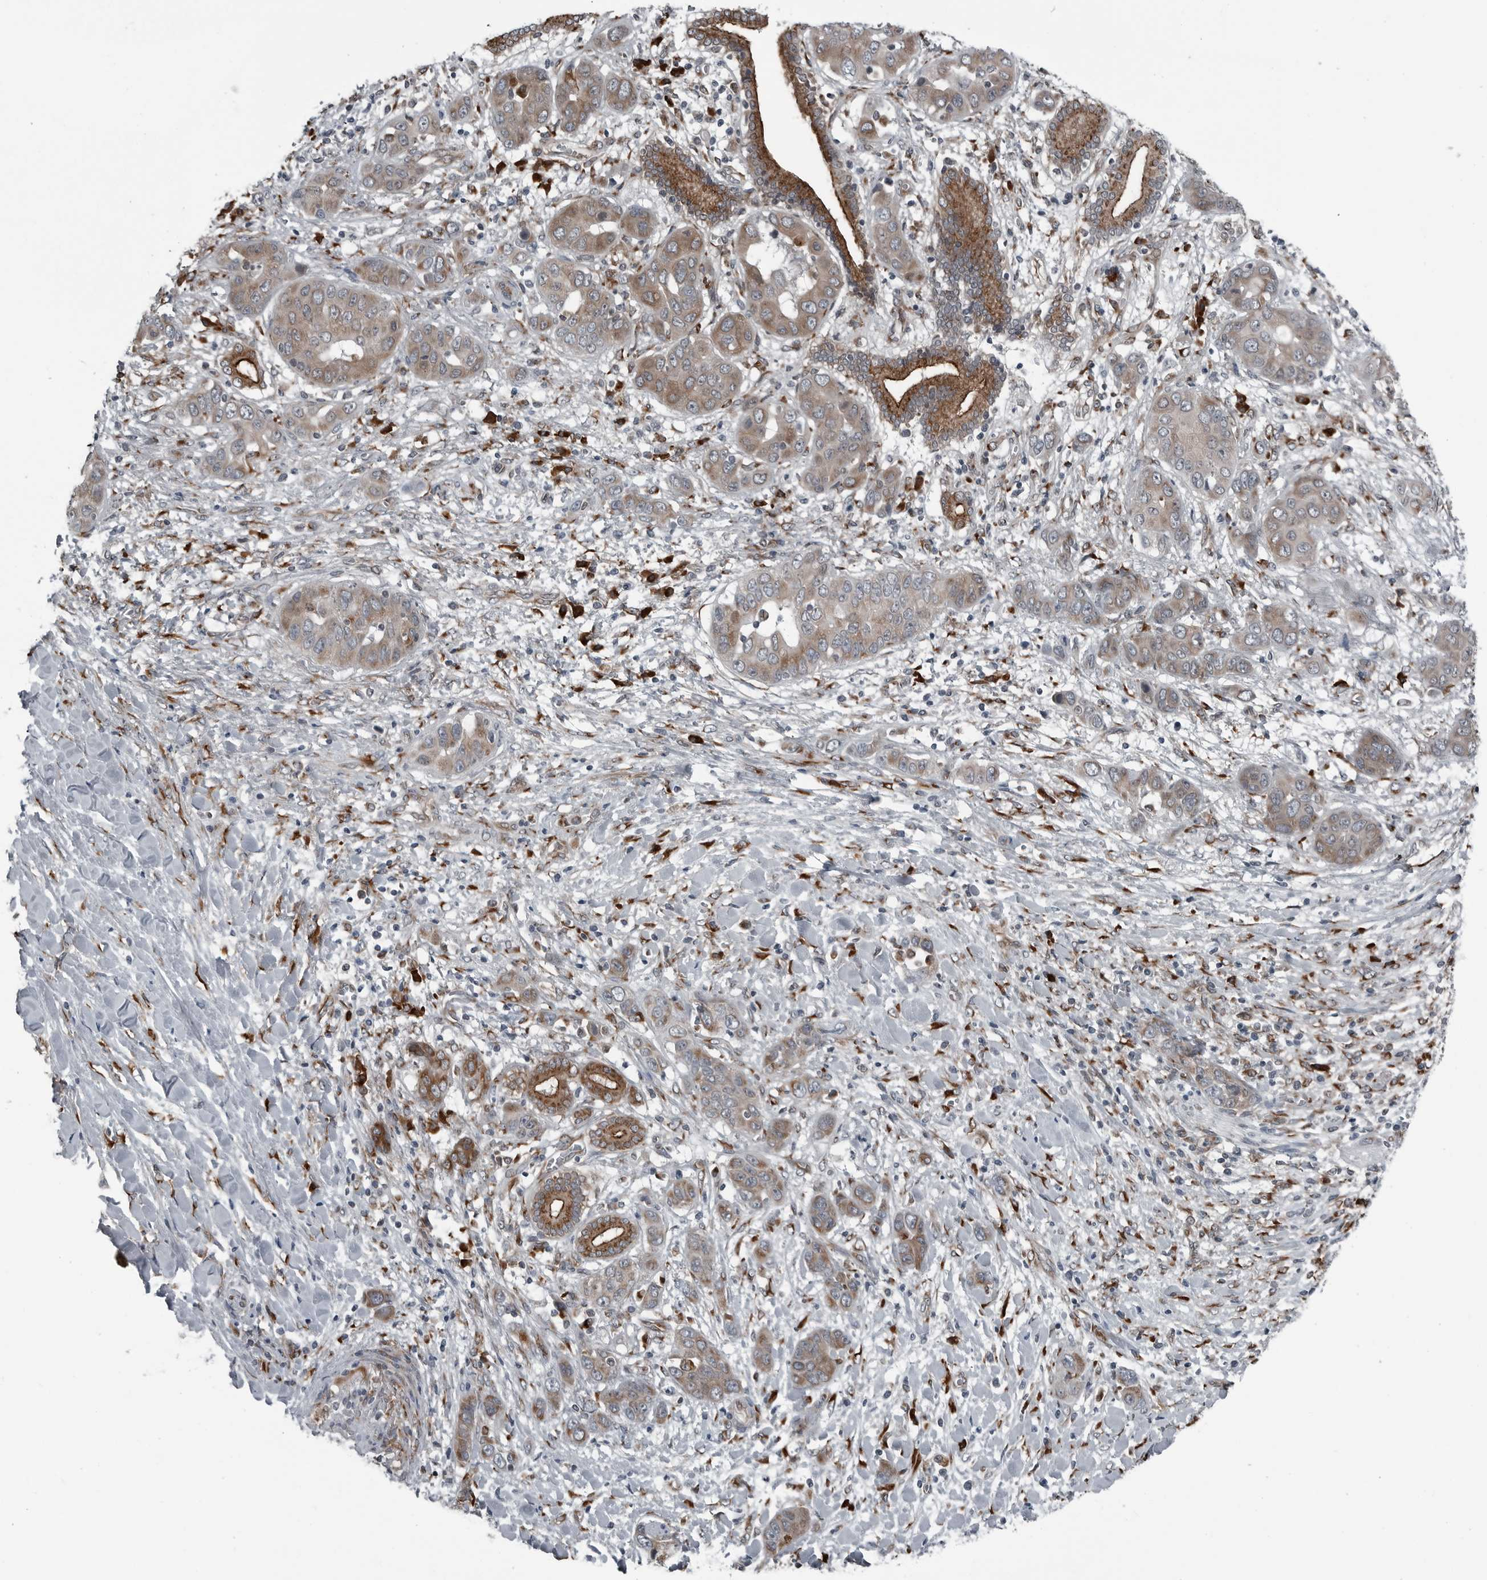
{"staining": {"intensity": "moderate", "quantity": ">75%", "location": "cytoplasmic/membranous"}, "tissue": "liver cancer", "cell_type": "Tumor cells", "image_type": "cancer", "snomed": [{"axis": "morphology", "description": "Cholangiocarcinoma"}, {"axis": "topography", "description": "Liver"}], "caption": "Tumor cells exhibit medium levels of moderate cytoplasmic/membranous expression in about >75% of cells in human cholangiocarcinoma (liver).", "gene": "CEP85", "patient": {"sex": "female", "age": 52}}